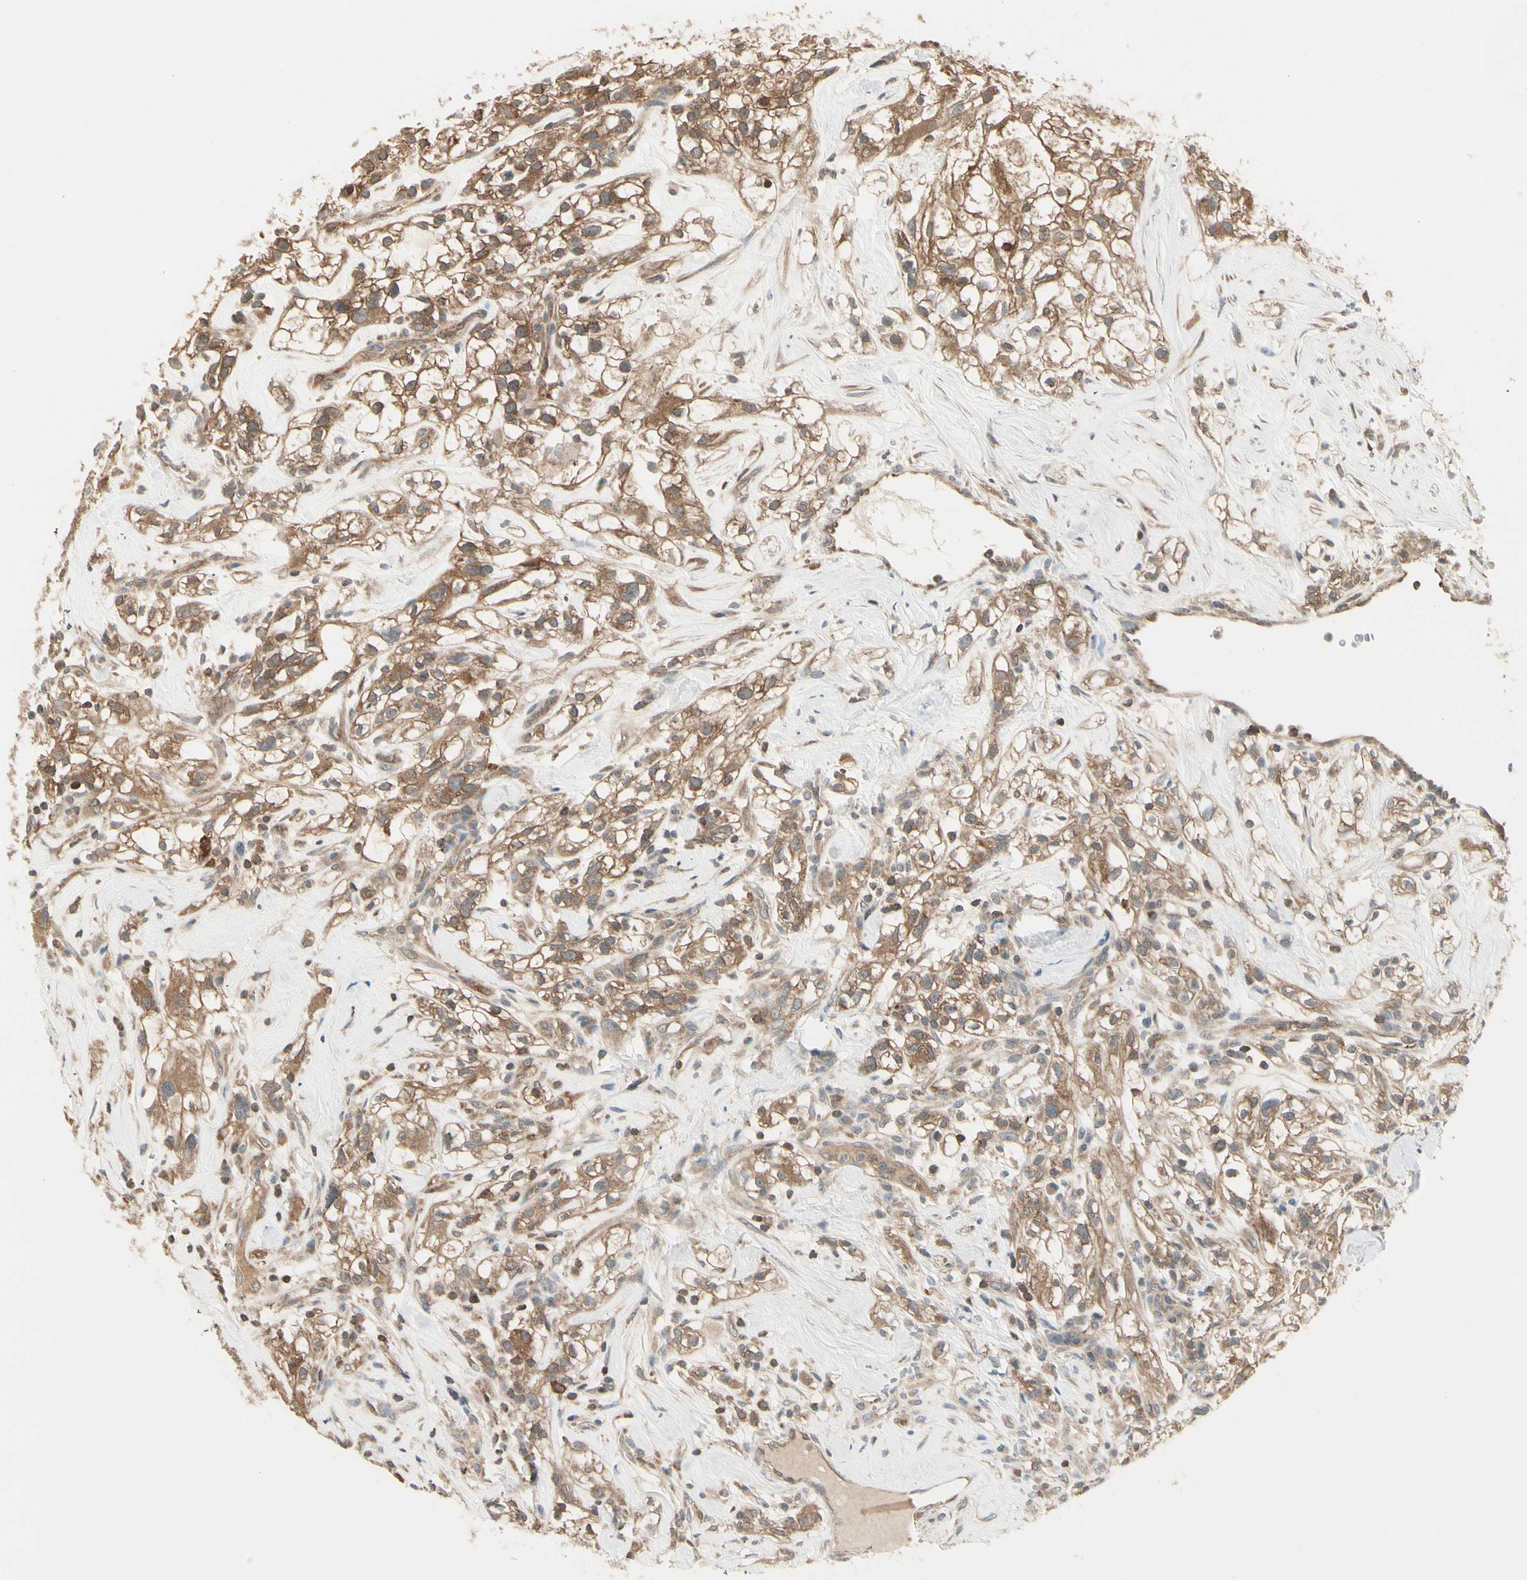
{"staining": {"intensity": "moderate", "quantity": ">75%", "location": "cytoplasmic/membranous"}, "tissue": "renal cancer", "cell_type": "Tumor cells", "image_type": "cancer", "snomed": [{"axis": "morphology", "description": "Adenocarcinoma, NOS"}, {"axis": "topography", "description": "Kidney"}], "caption": "Renal adenocarcinoma stained for a protein demonstrates moderate cytoplasmic/membranous positivity in tumor cells. (DAB (3,3'-diaminobenzidine) = brown stain, brightfield microscopy at high magnification).", "gene": "OXSR1", "patient": {"sex": "female", "age": 60}}